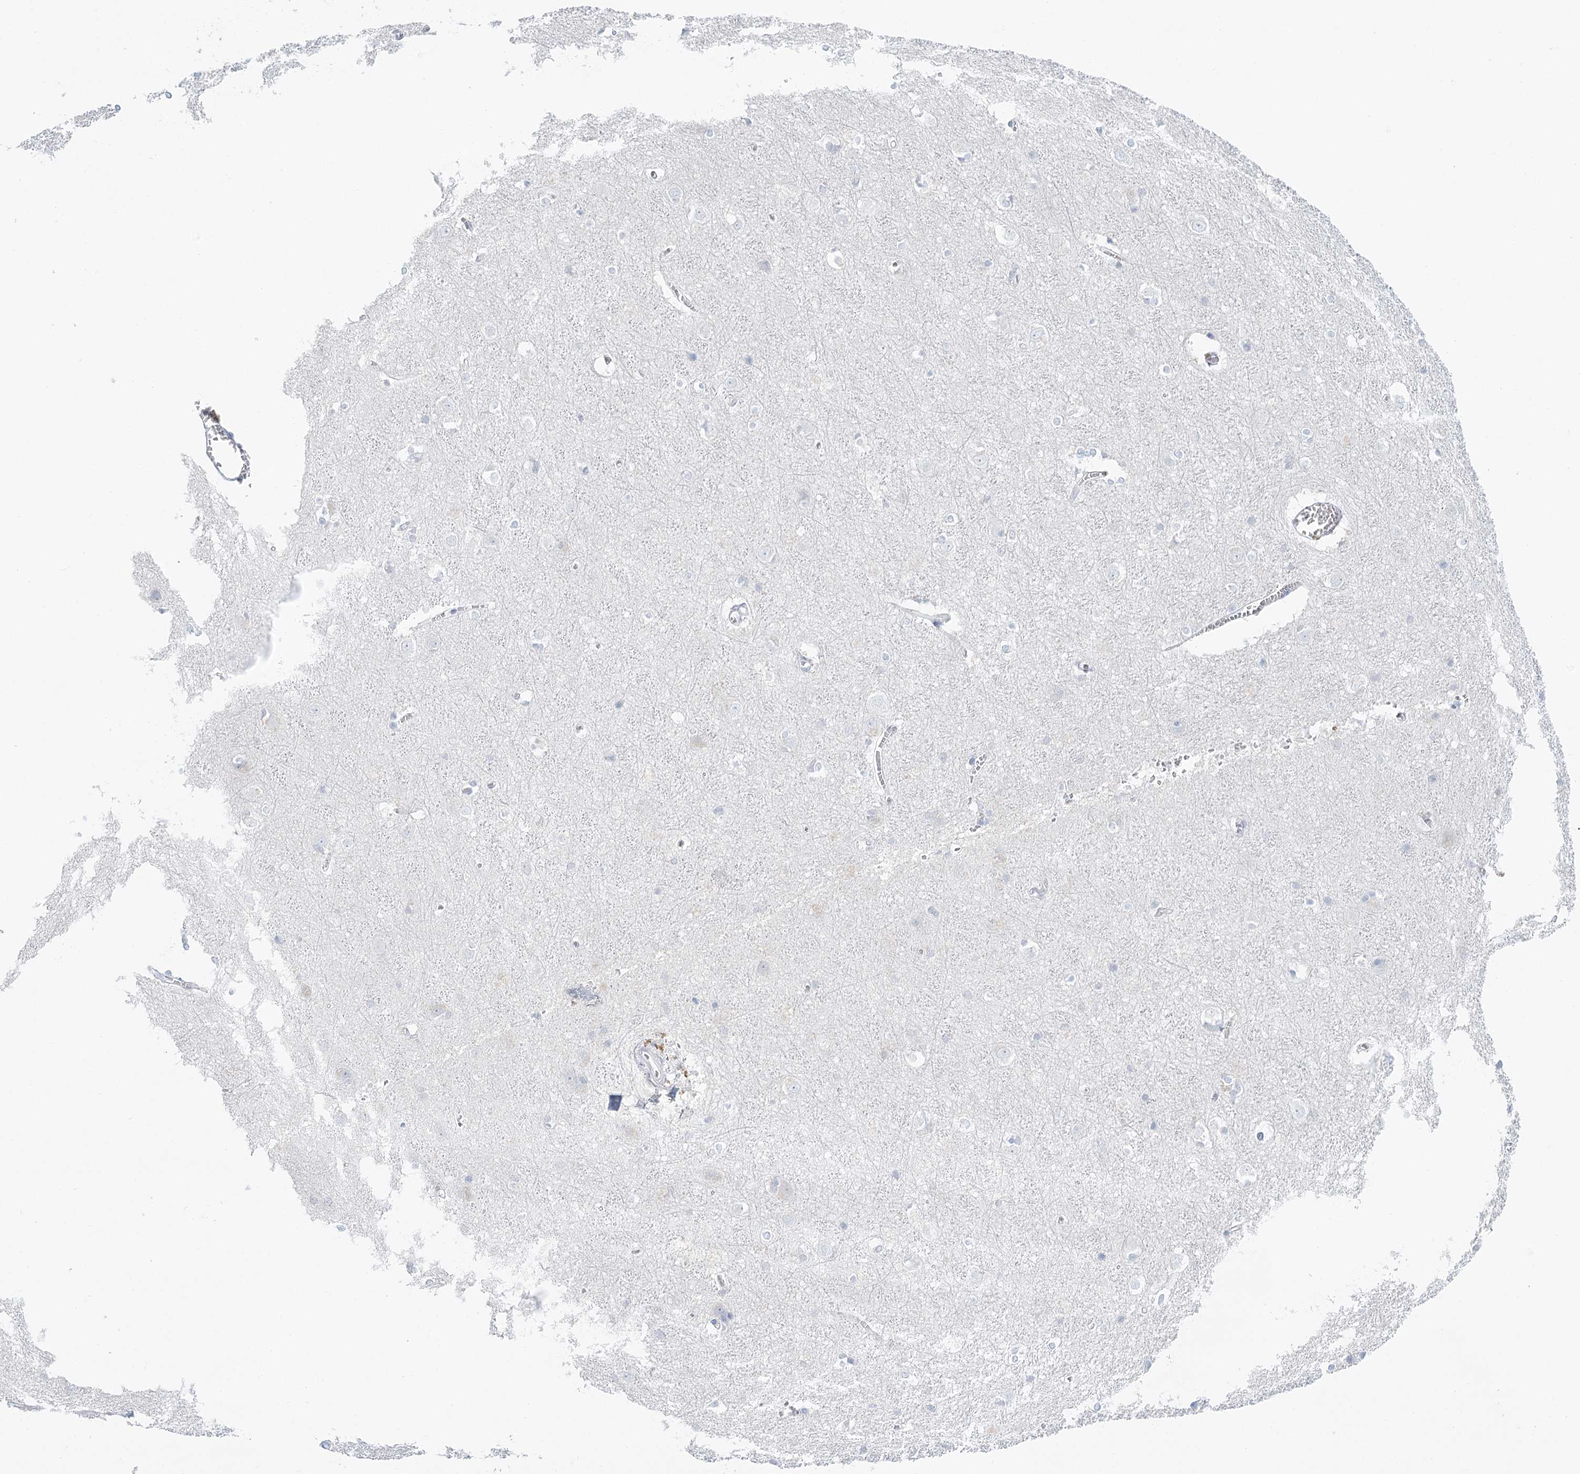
{"staining": {"intensity": "negative", "quantity": "none", "location": "none"}, "tissue": "cerebral cortex", "cell_type": "Endothelial cells", "image_type": "normal", "snomed": [{"axis": "morphology", "description": "Normal tissue, NOS"}, {"axis": "topography", "description": "Cerebral cortex"}], "caption": "Photomicrograph shows no protein positivity in endothelial cells of unremarkable cerebral cortex. Brightfield microscopy of immunohistochemistry (IHC) stained with DAB (brown) and hematoxylin (blue), captured at high magnification.", "gene": "DMGDH", "patient": {"sex": "male", "age": 54}}